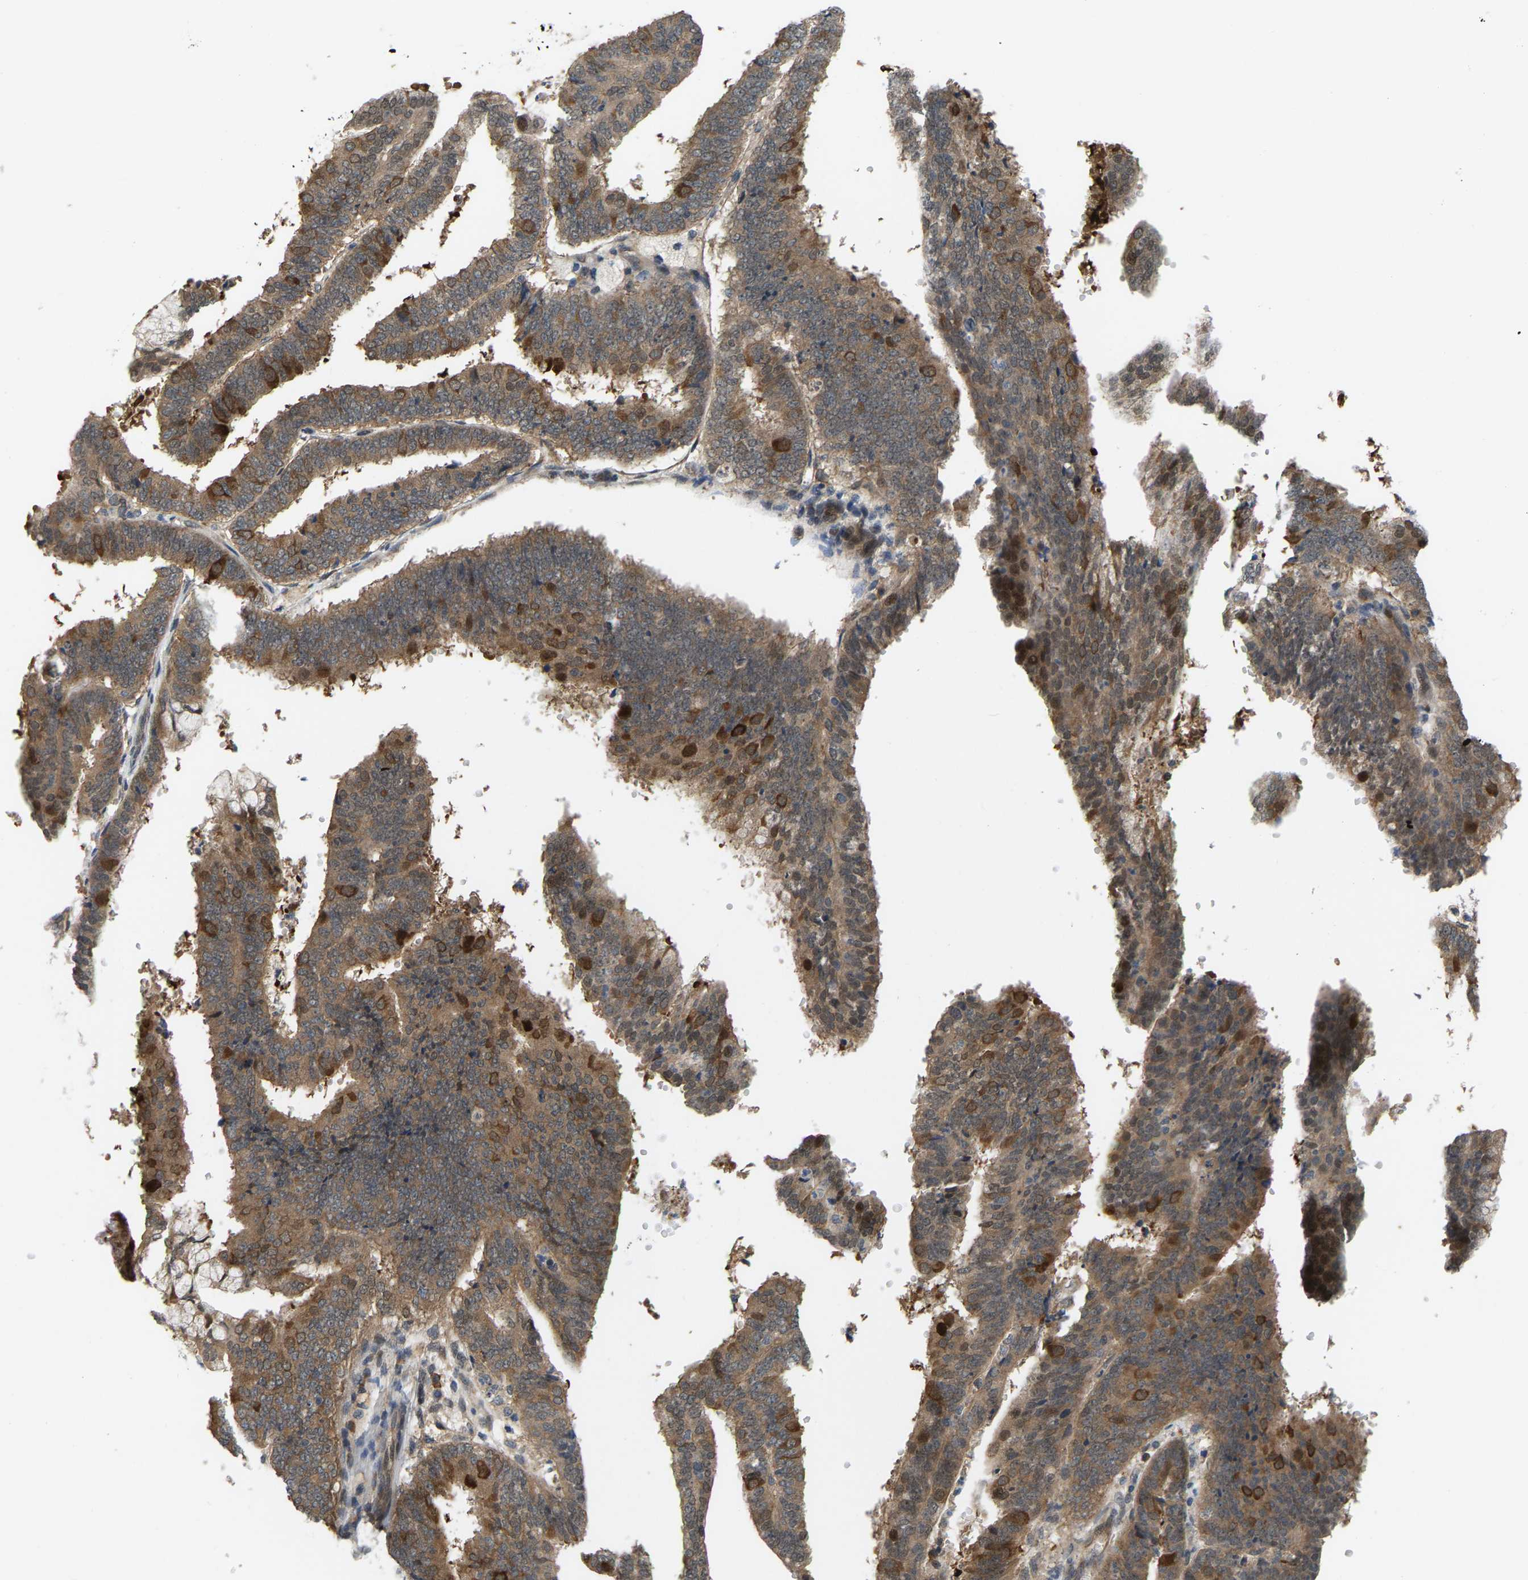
{"staining": {"intensity": "moderate", "quantity": ">75%", "location": "cytoplasmic/membranous"}, "tissue": "endometrial cancer", "cell_type": "Tumor cells", "image_type": "cancer", "snomed": [{"axis": "morphology", "description": "Adenocarcinoma, NOS"}, {"axis": "topography", "description": "Endometrium"}], "caption": "A medium amount of moderate cytoplasmic/membranous expression is appreciated in about >75% of tumor cells in endometrial cancer tissue. (DAB (3,3'-diaminobenzidine) = brown stain, brightfield microscopy at high magnification).", "gene": "CROT", "patient": {"sex": "female", "age": 63}}